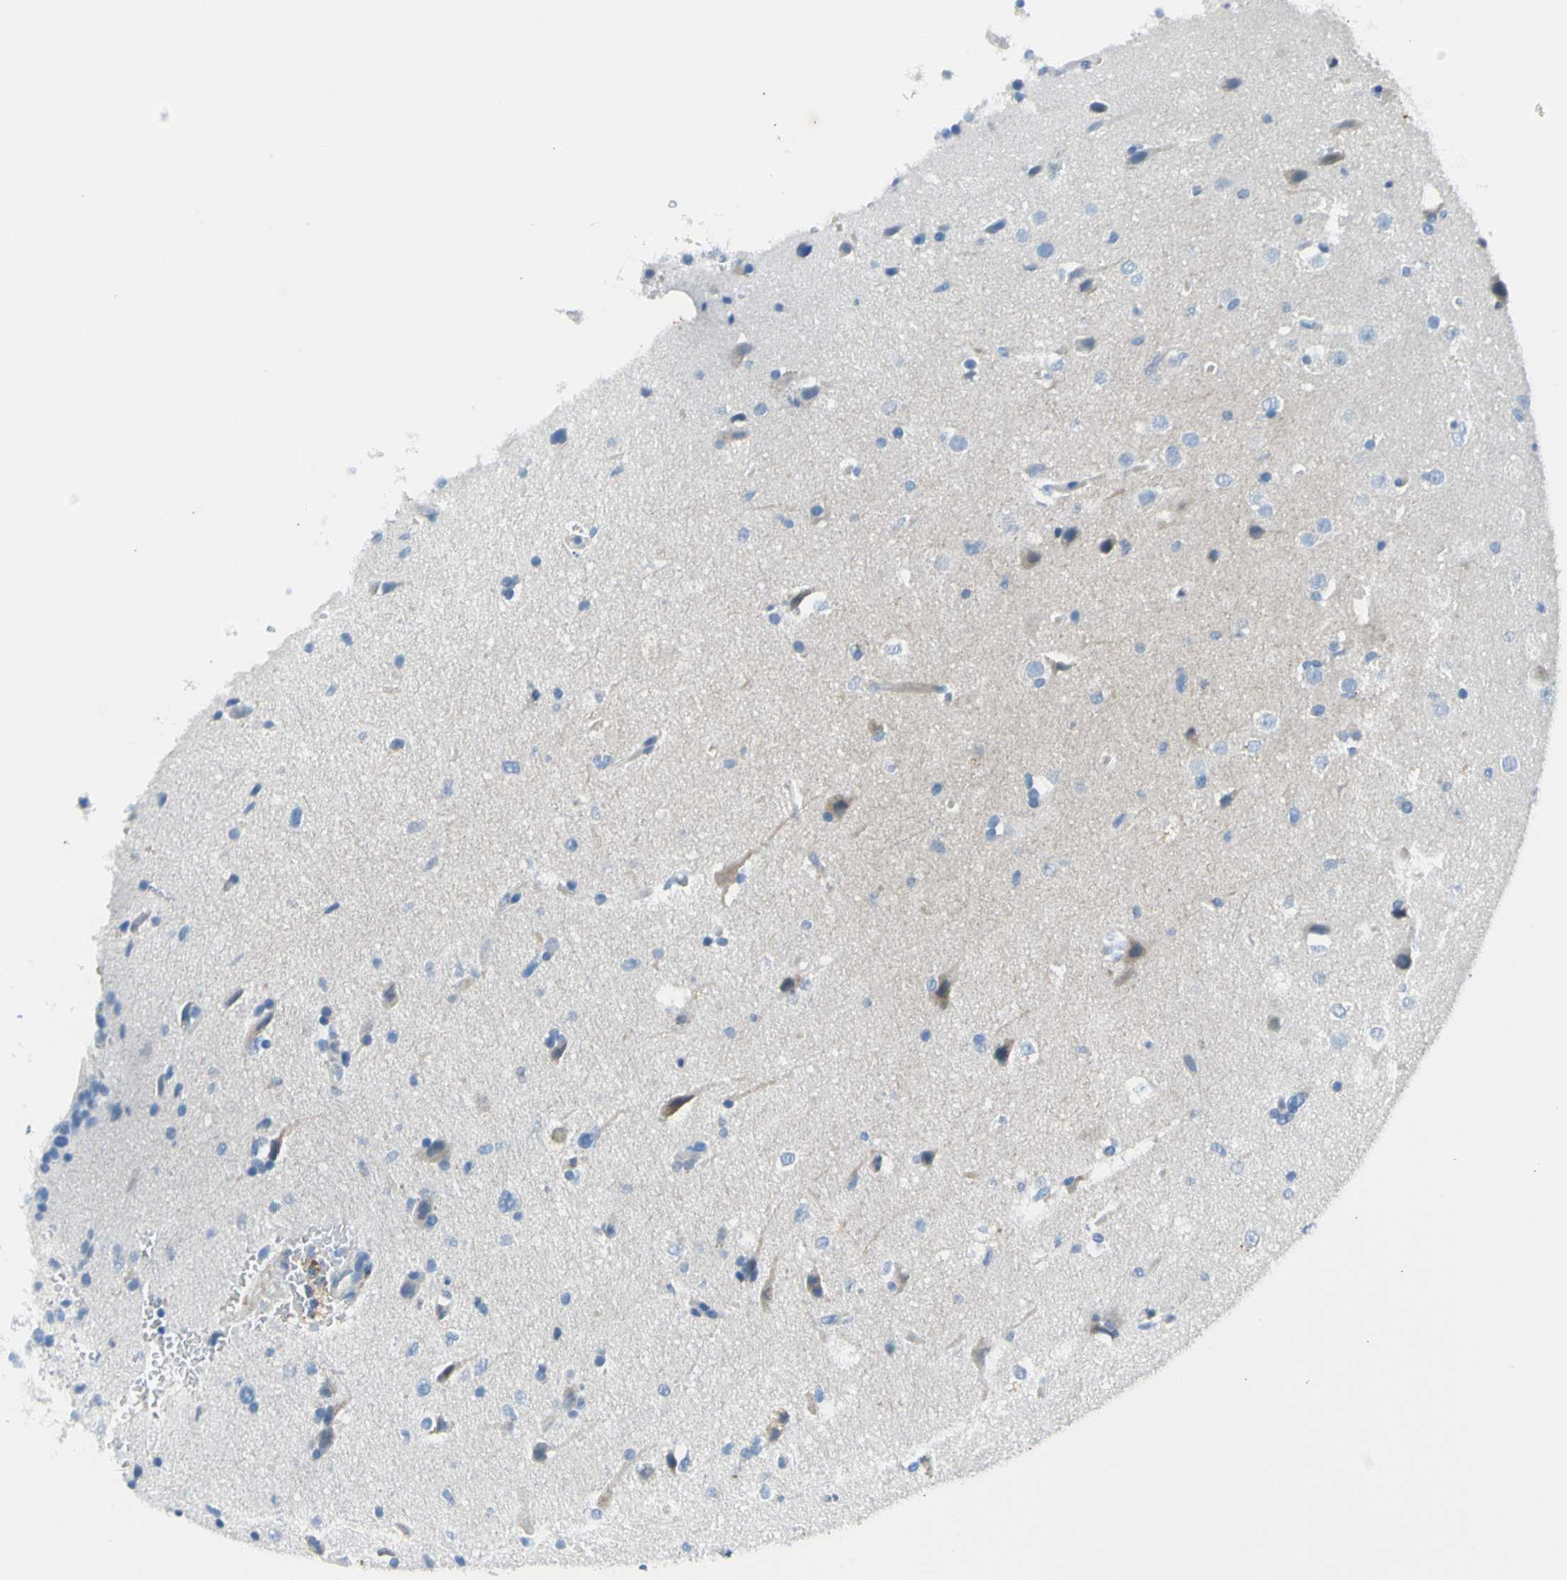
{"staining": {"intensity": "negative", "quantity": "none", "location": "none"}, "tissue": "glioma", "cell_type": "Tumor cells", "image_type": "cancer", "snomed": [{"axis": "morphology", "description": "Glioma, malignant, Low grade"}, {"axis": "topography", "description": "Brain"}], "caption": "This is an immunohistochemistry (IHC) histopathology image of glioma. There is no positivity in tumor cells.", "gene": "NPHP3", "patient": {"sex": "female", "age": 37}}